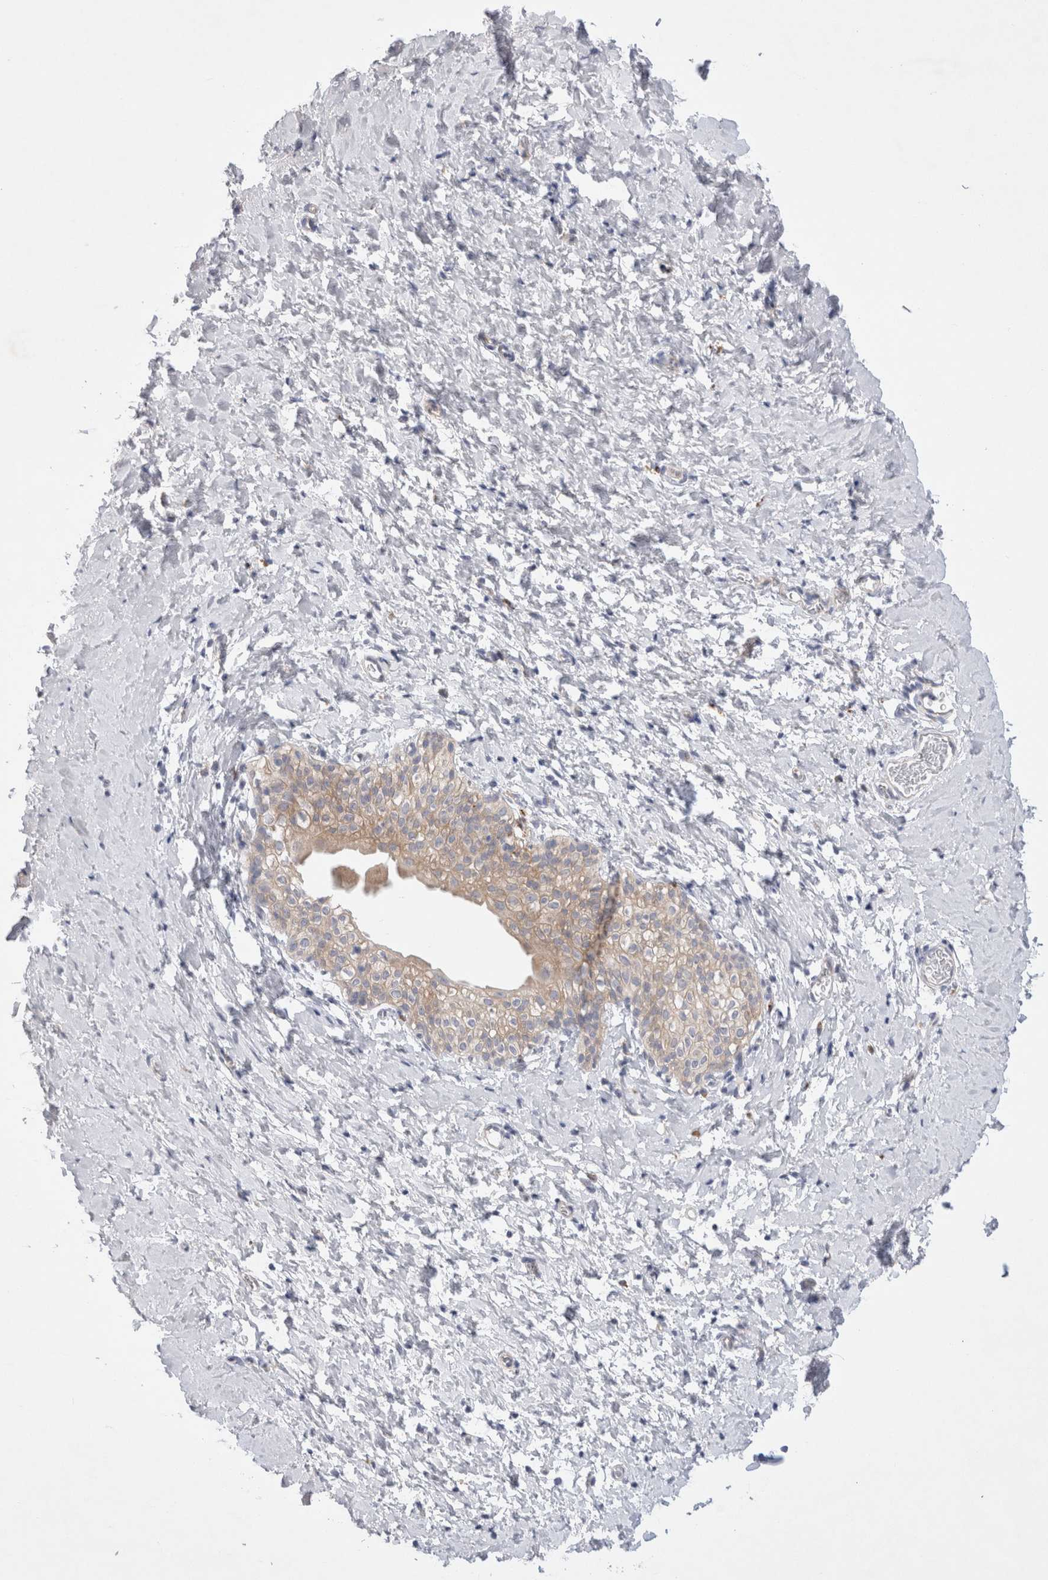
{"staining": {"intensity": "negative", "quantity": "none", "location": "none"}, "tissue": "smooth muscle", "cell_type": "Smooth muscle cells", "image_type": "normal", "snomed": [{"axis": "morphology", "description": "Normal tissue, NOS"}, {"axis": "topography", "description": "Smooth muscle"}], "caption": "An immunohistochemistry photomicrograph of normal smooth muscle is shown. There is no staining in smooth muscle cells of smooth muscle. The staining is performed using DAB brown chromogen with nuclei counter-stained in using hematoxylin.", "gene": "RBM12B", "patient": {"sex": "male", "age": 16}}